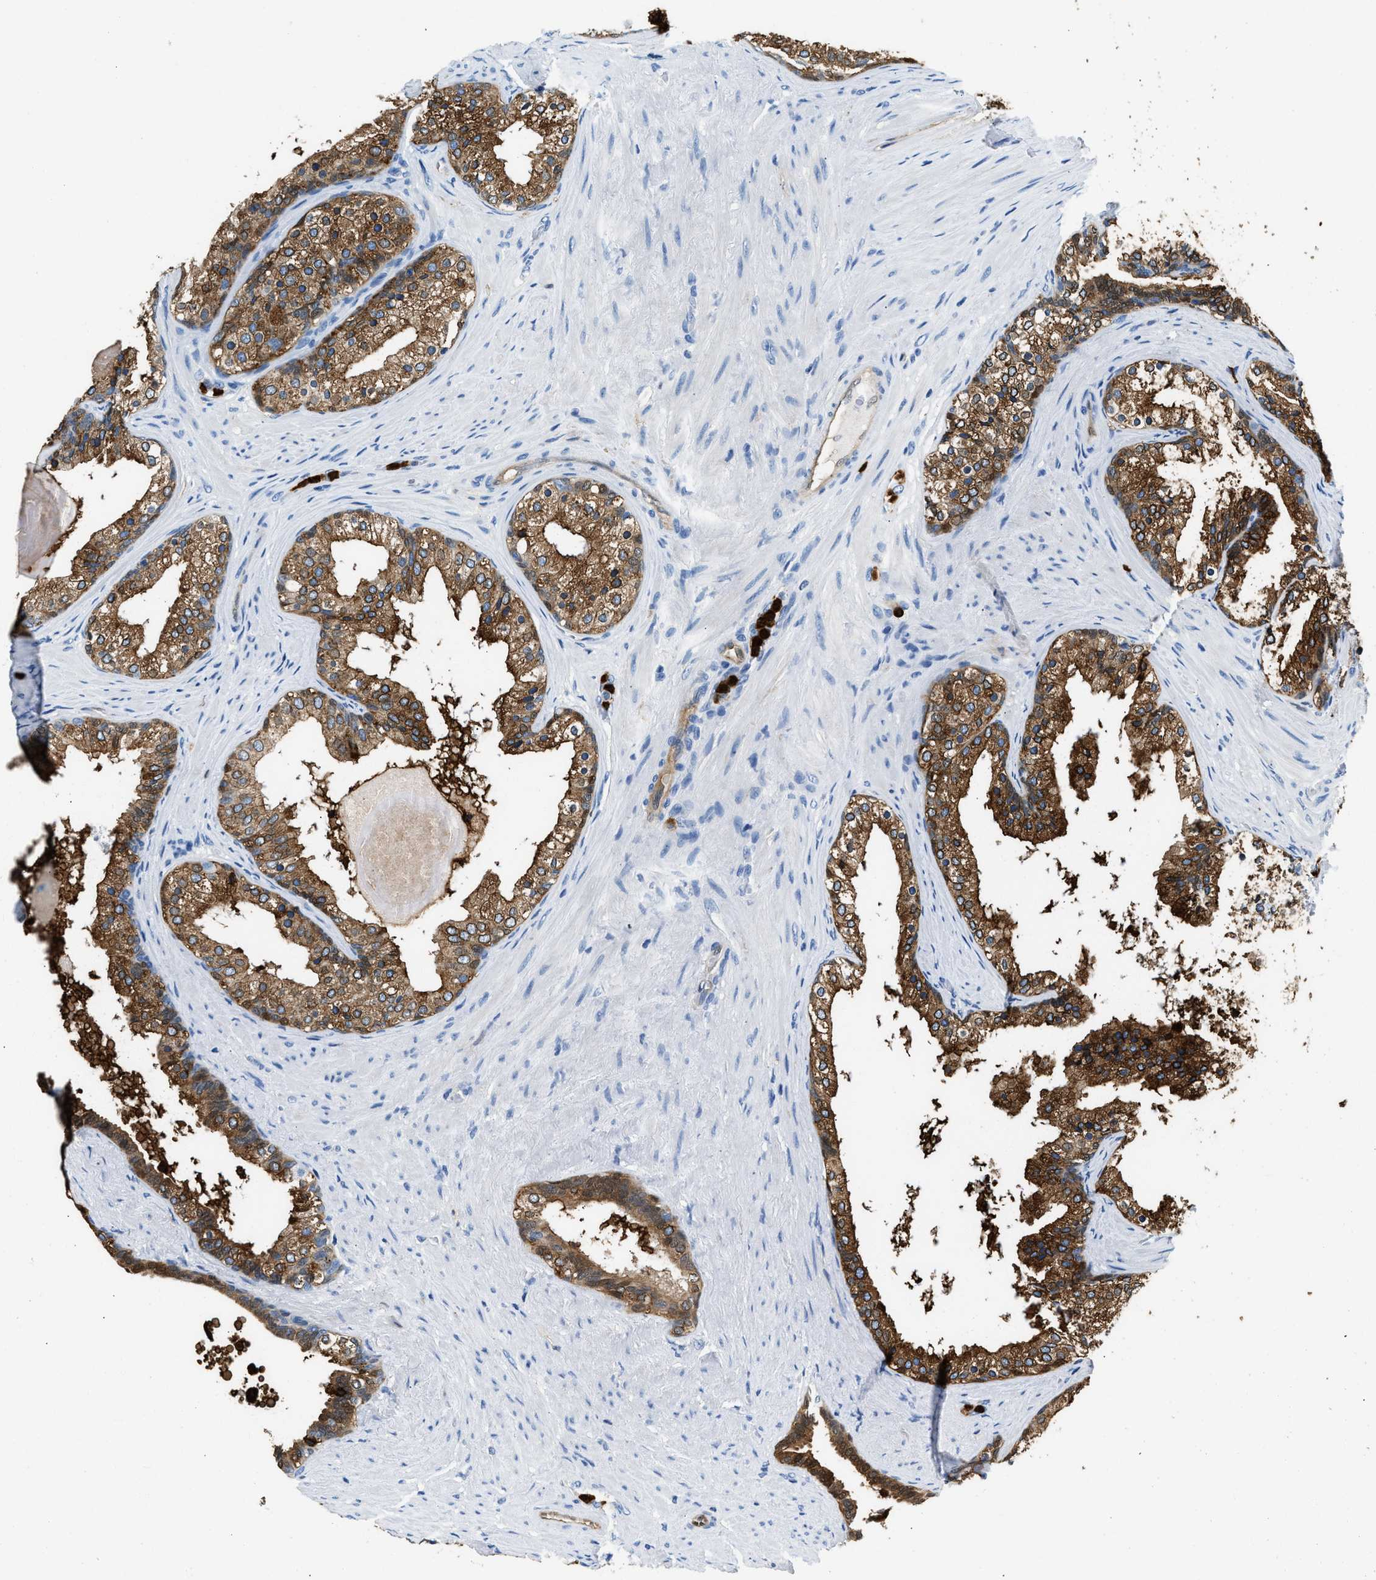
{"staining": {"intensity": "moderate", "quantity": ">75%", "location": "cytoplasmic/membranous"}, "tissue": "prostate cancer", "cell_type": "Tumor cells", "image_type": "cancer", "snomed": [{"axis": "morphology", "description": "Adenocarcinoma, Low grade"}, {"axis": "topography", "description": "Prostate"}], "caption": "Tumor cells reveal medium levels of moderate cytoplasmic/membranous staining in about >75% of cells in prostate cancer (adenocarcinoma (low-grade)). The staining was performed using DAB (3,3'-diaminobenzidine), with brown indicating positive protein expression. Nuclei are stained blue with hematoxylin.", "gene": "ANXA3", "patient": {"sex": "male", "age": 69}}